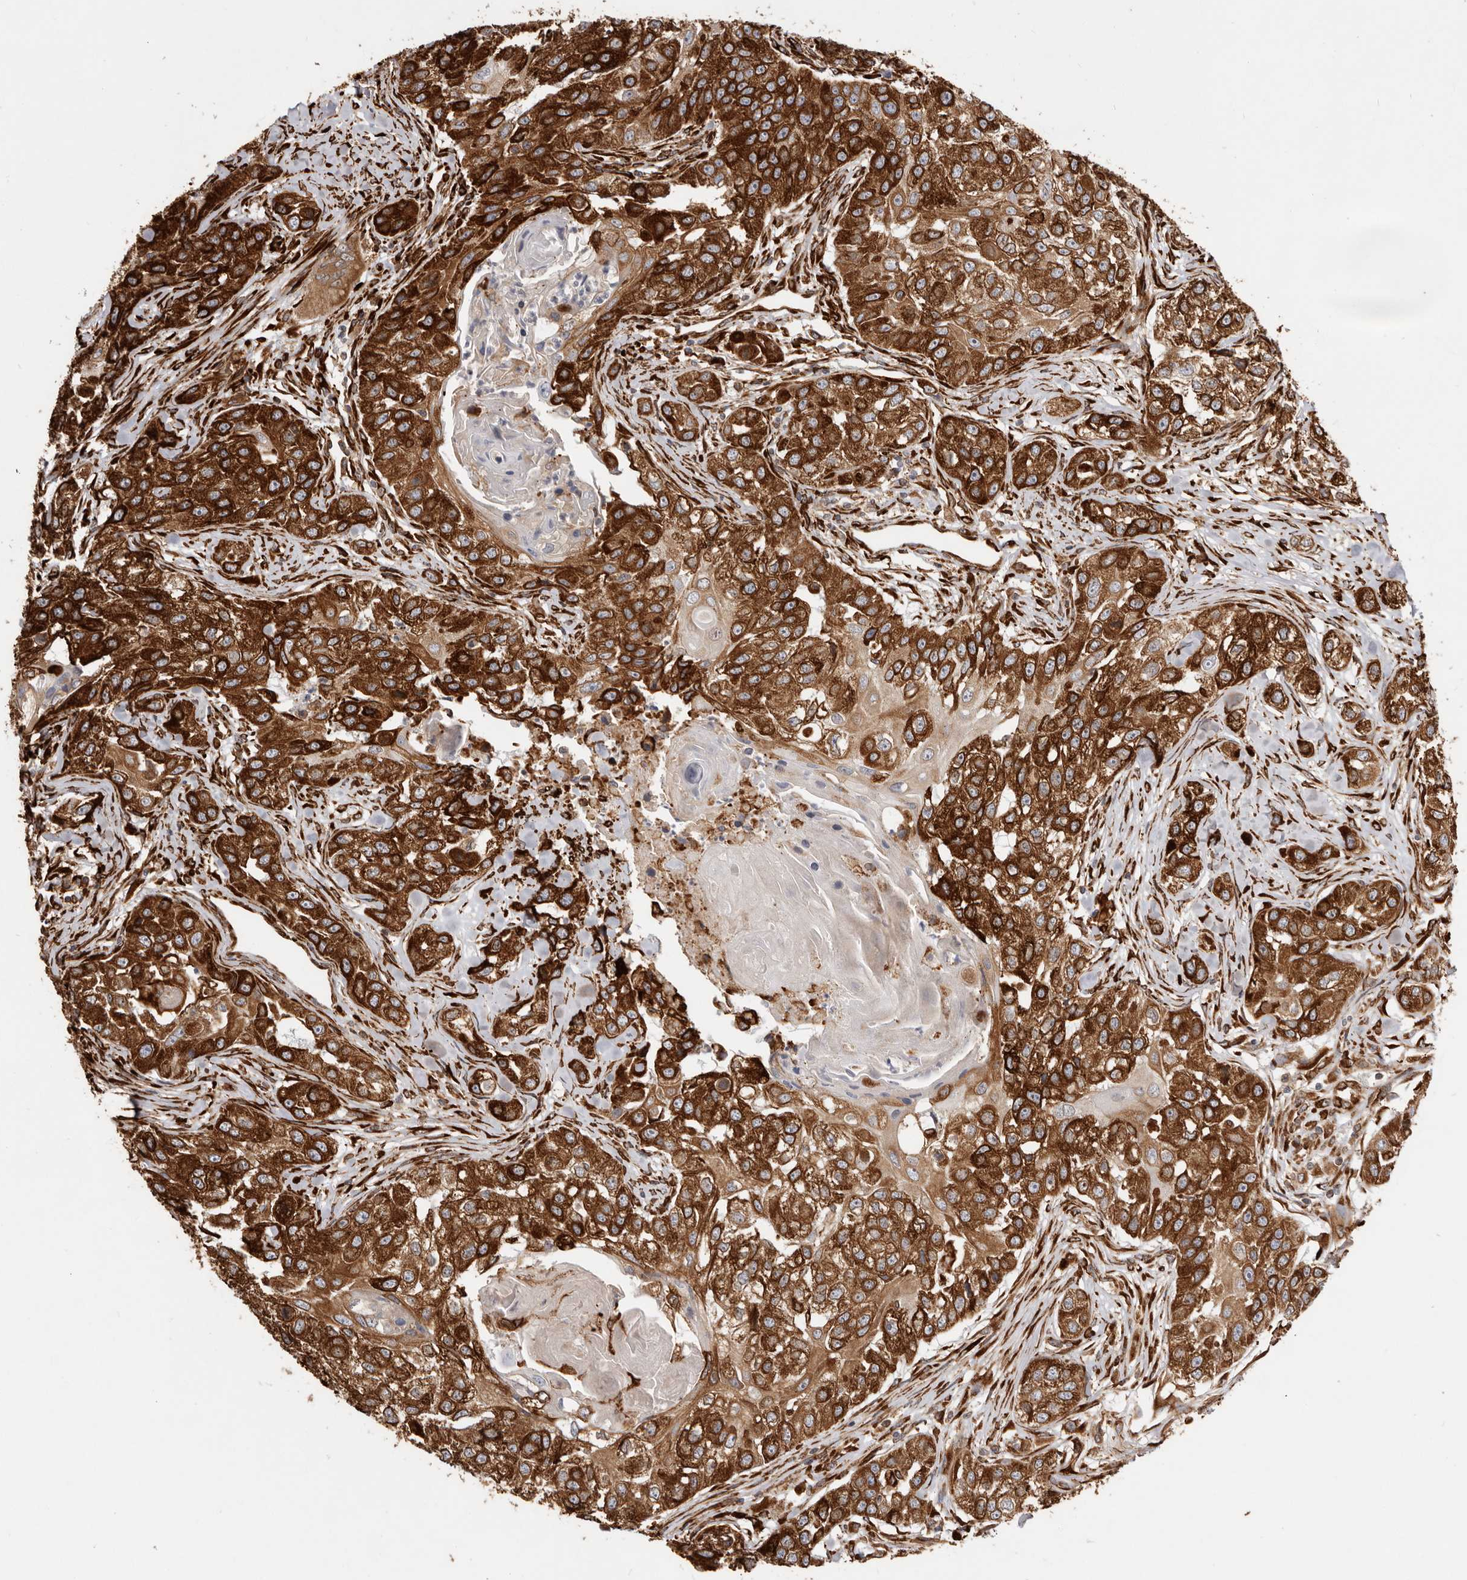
{"staining": {"intensity": "strong", "quantity": ">75%", "location": "cytoplasmic/membranous"}, "tissue": "head and neck cancer", "cell_type": "Tumor cells", "image_type": "cancer", "snomed": [{"axis": "morphology", "description": "Normal tissue, NOS"}, {"axis": "morphology", "description": "Squamous cell carcinoma, NOS"}, {"axis": "topography", "description": "Skeletal muscle"}, {"axis": "topography", "description": "Head-Neck"}], "caption": "A high amount of strong cytoplasmic/membranous staining is present in approximately >75% of tumor cells in head and neck cancer tissue. (IHC, brightfield microscopy, high magnification).", "gene": "WDTC1", "patient": {"sex": "male", "age": 51}}